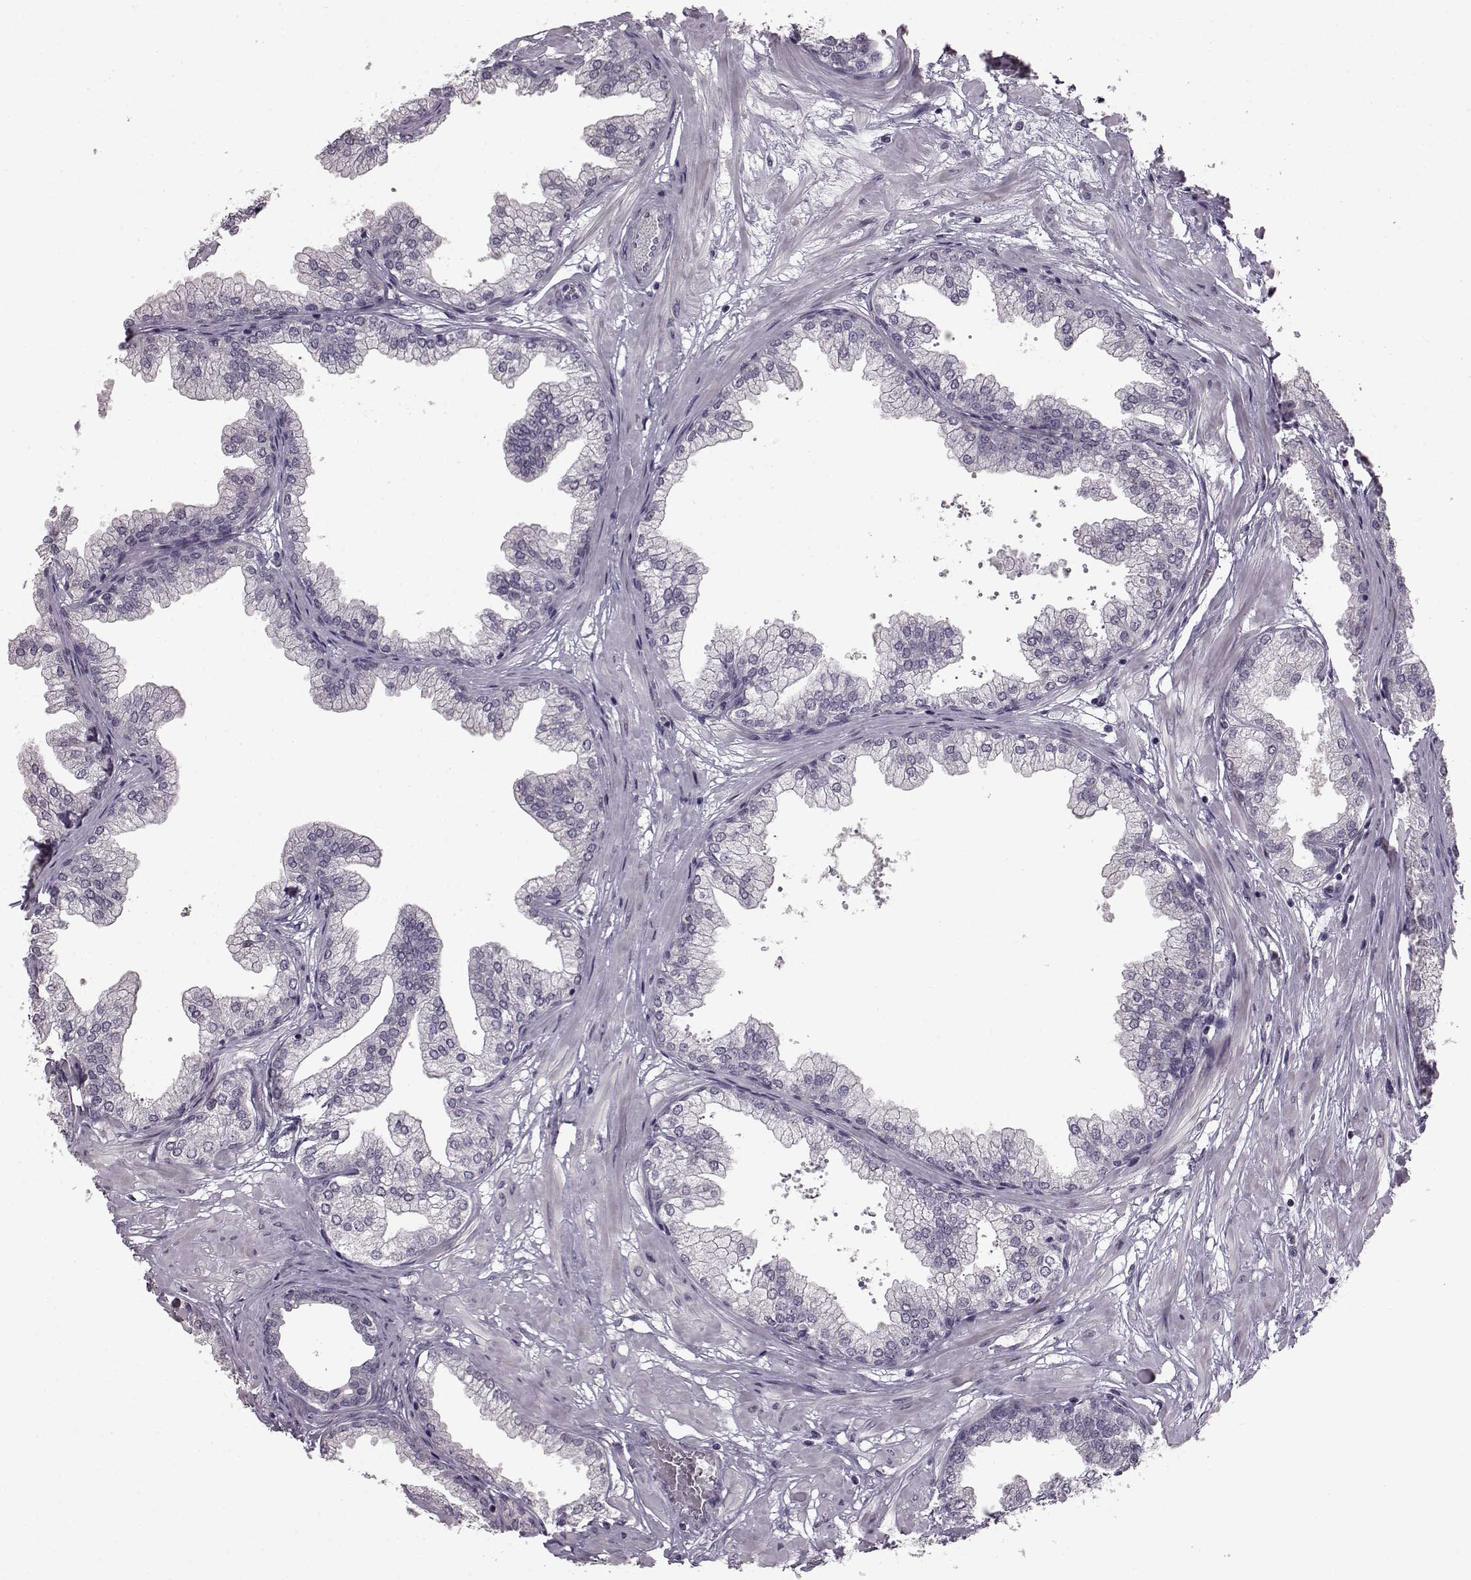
{"staining": {"intensity": "negative", "quantity": "none", "location": "none"}, "tissue": "prostate", "cell_type": "Glandular cells", "image_type": "normal", "snomed": [{"axis": "morphology", "description": "Normal tissue, NOS"}, {"axis": "topography", "description": "Prostate"}], "caption": "High magnification brightfield microscopy of benign prostate stained with DAB (3,3'-diaminobenzidine) (brown) and counterstained with hematoxylin (blue): glandular cells show no significant positivity.", "gene": "LHB", "patient": {"sex": "male", "age": 37}}